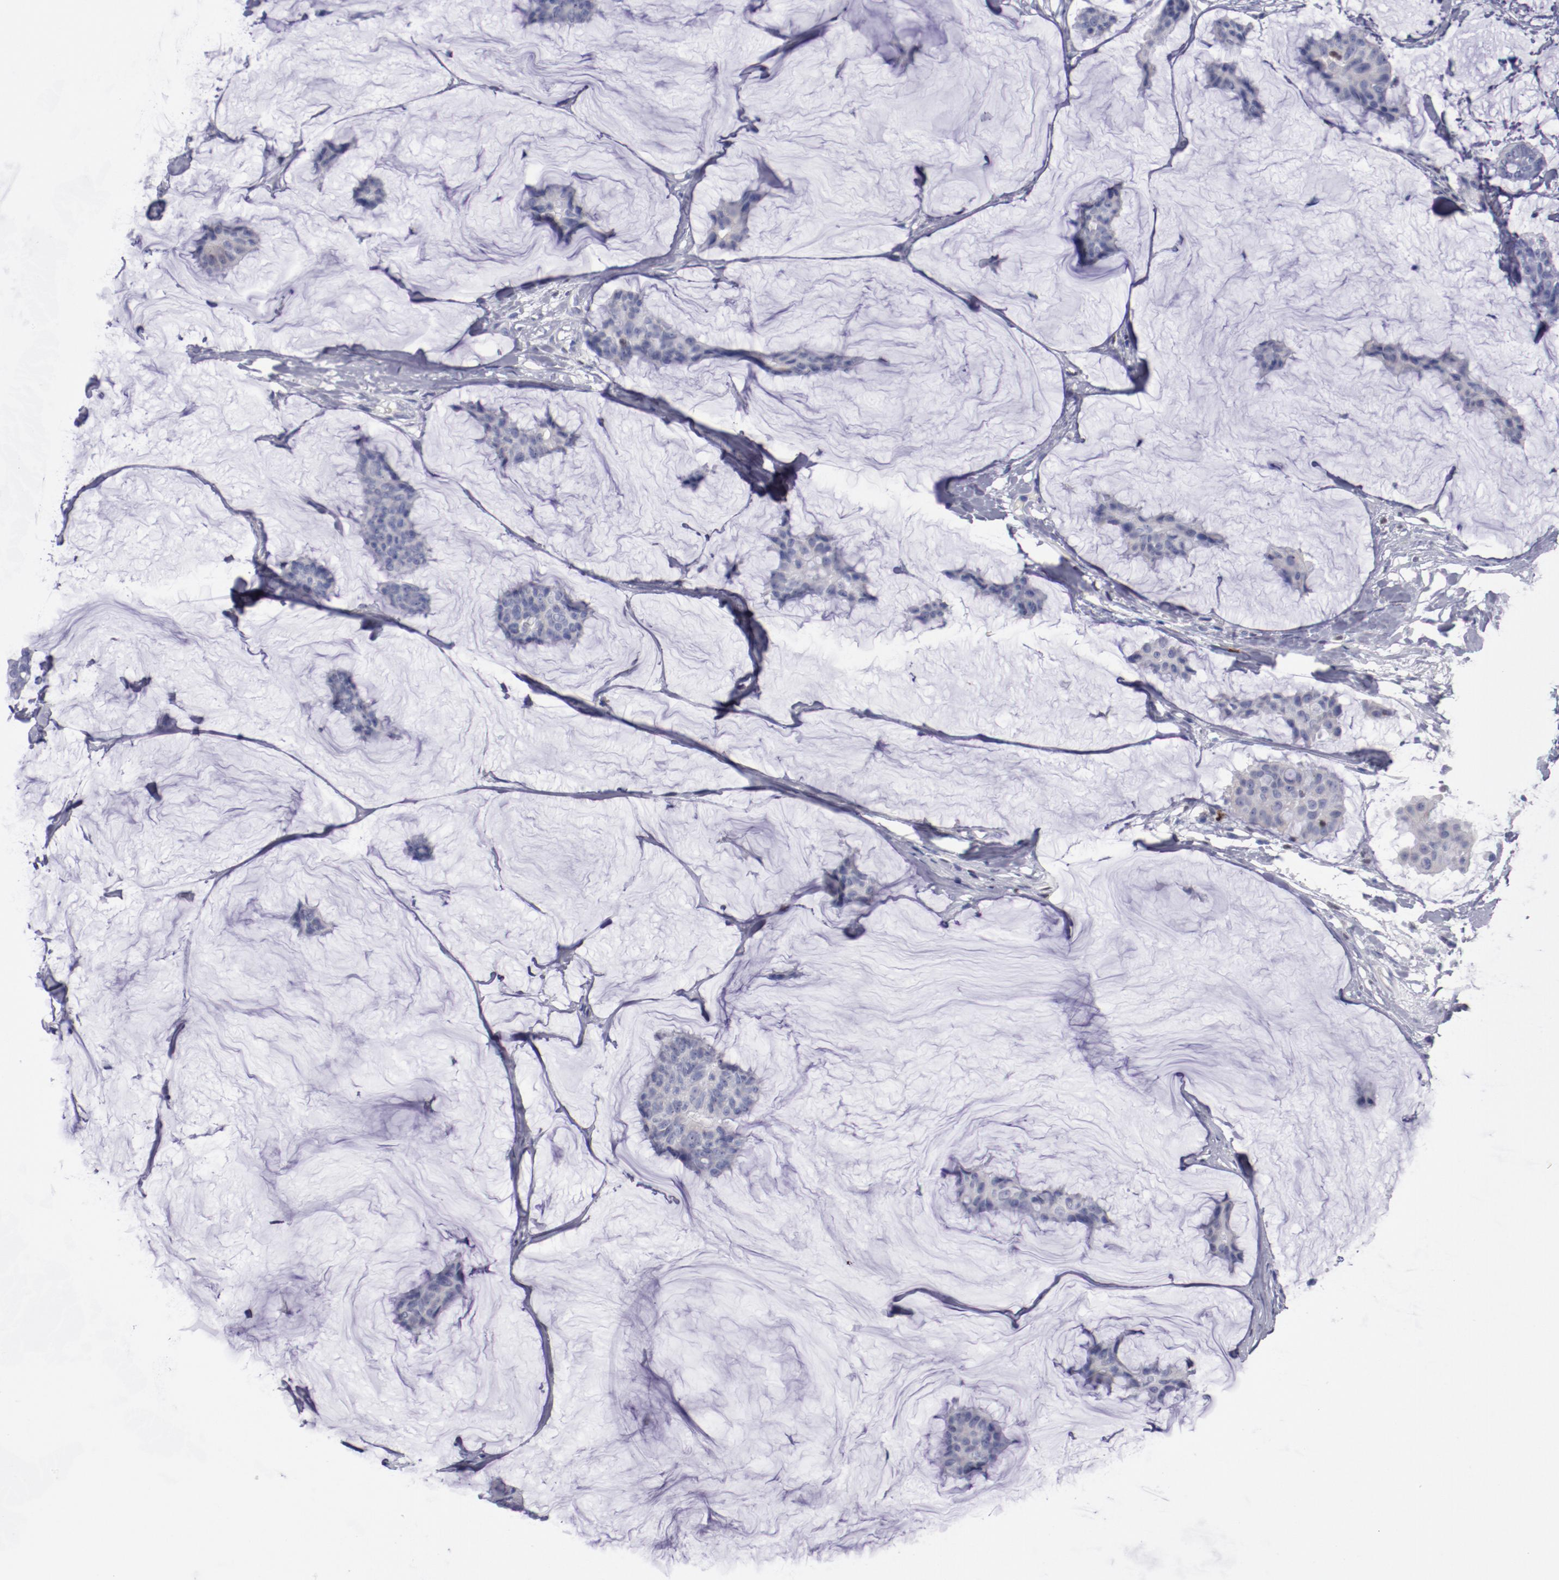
{"staining": {"intensity": "negative", "quantity": "none", "location": "none"}, "tissue": "breast cancer", "cell_type": "Tumor cells", "image_type": "cancer", "snomed": [{"axis": "morphology", "description": "Duct carcinoma"}, {"axis": "topography", "description": "Breast"}], "caption": "A histopathology image of infiltrating ductal carcinoma (breast) stained for a protein demonstrates no brown staining in tumor cells. (DAB immunohistochemistry, high magnification).", "gene": "IRF8", "patient": {"sex": "female", "age": 93}}